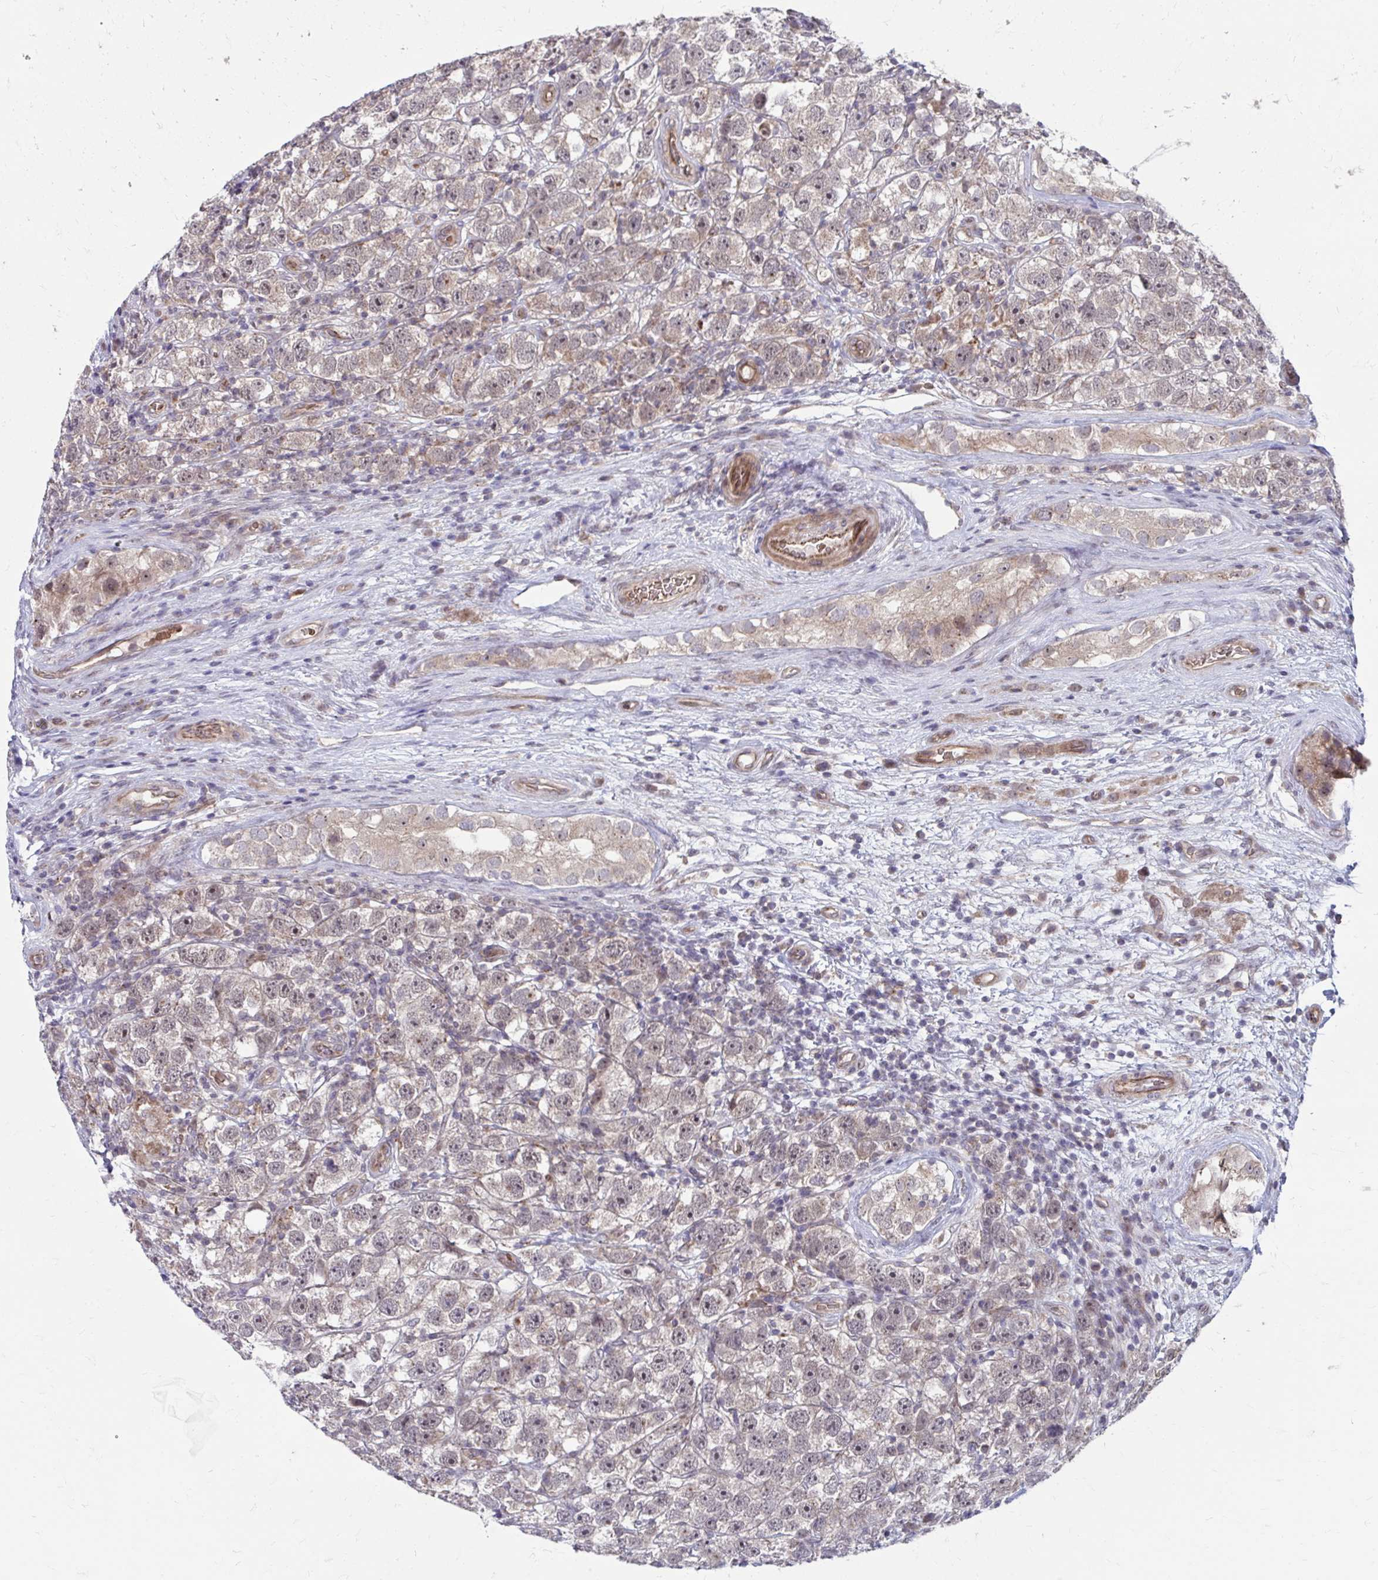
{"staining": {"intensity": "weak", "quantity": ">75%", "location": "cytoplasmic/membranous,nuclear"}, "tissue": "testis cancer", "cell_type": "Tumor cells", "image_type": "cancer", "snomed": [{"axis": "morphology", "description": "Seminoma, NOS"}, {"axis": "topography", "description": "Testis"}], "caption": "Tumor cells show weak cytoplasmic/membranous and nuclear staining in about >75% of cells in testis cancer (seminoma).", "gene": "ITPR2", "patient": {"sex": "male", "age": 26}}